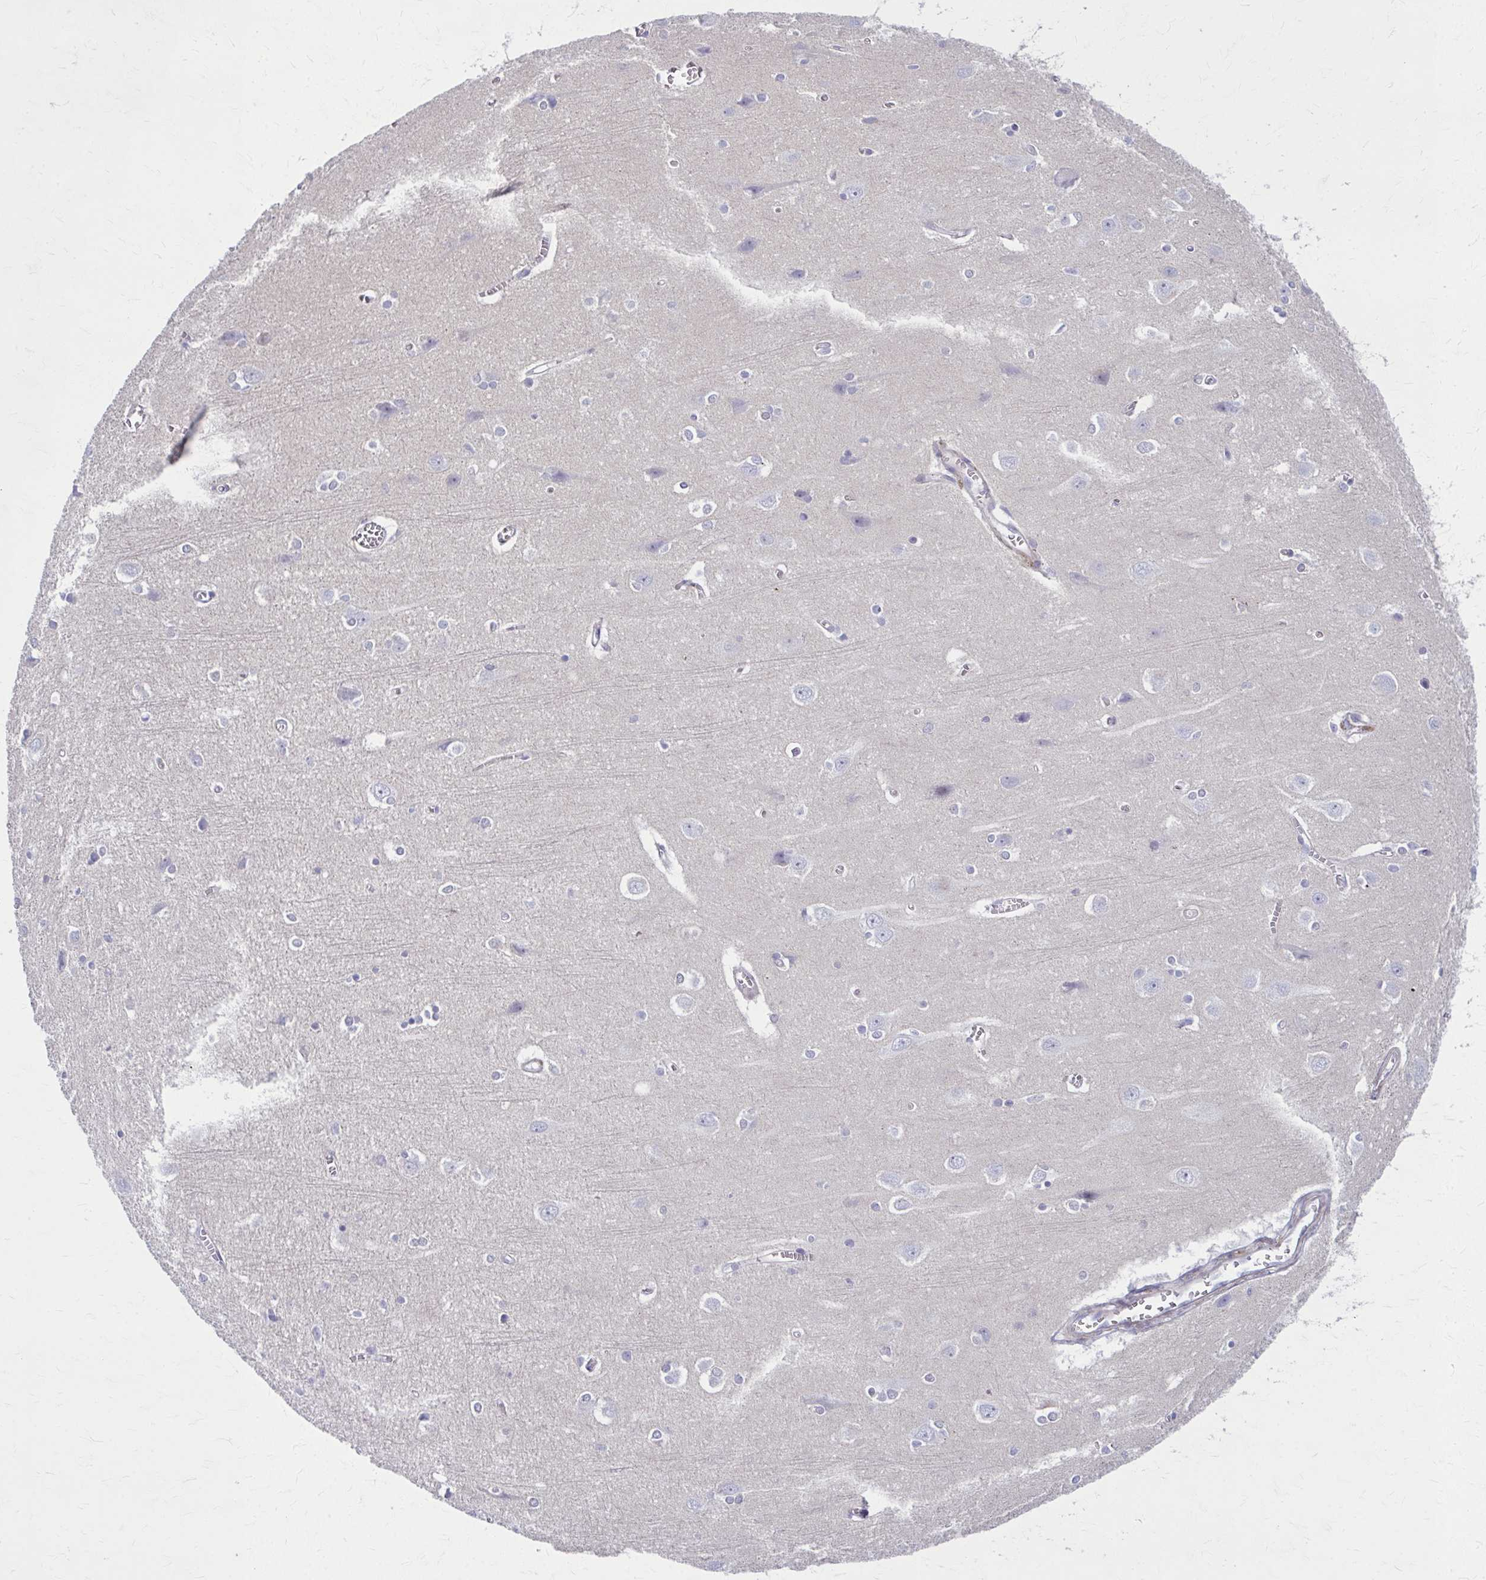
{"staining": {"intensity": "weak", "quantity": "25%-75%", "location": "cytoplasmic/membranous"}, "tissue": "cerebral cortex", "cell_type": "Endothelial cells", "image_type": "normal", "snomed": [{"axis": "morphology", "description": "Normal tissue, NOS"}, {"axis": "topography", "description": "Cerebral cortex"}], "caption": "An immunohistochemistry image of unremarkable tissue is shown. Protein staining in brown labels weak cytoplasmic/membranous positivity in cerebral cortex within endothelial cells. The staining was performed using DAB to visualize the protein expression in brown, while the nuclei were stained in blue with hematoxylin (Magnification: 20x).", "gene": "LRRC4B", "patient": {"sex": "male", "age": 37}}